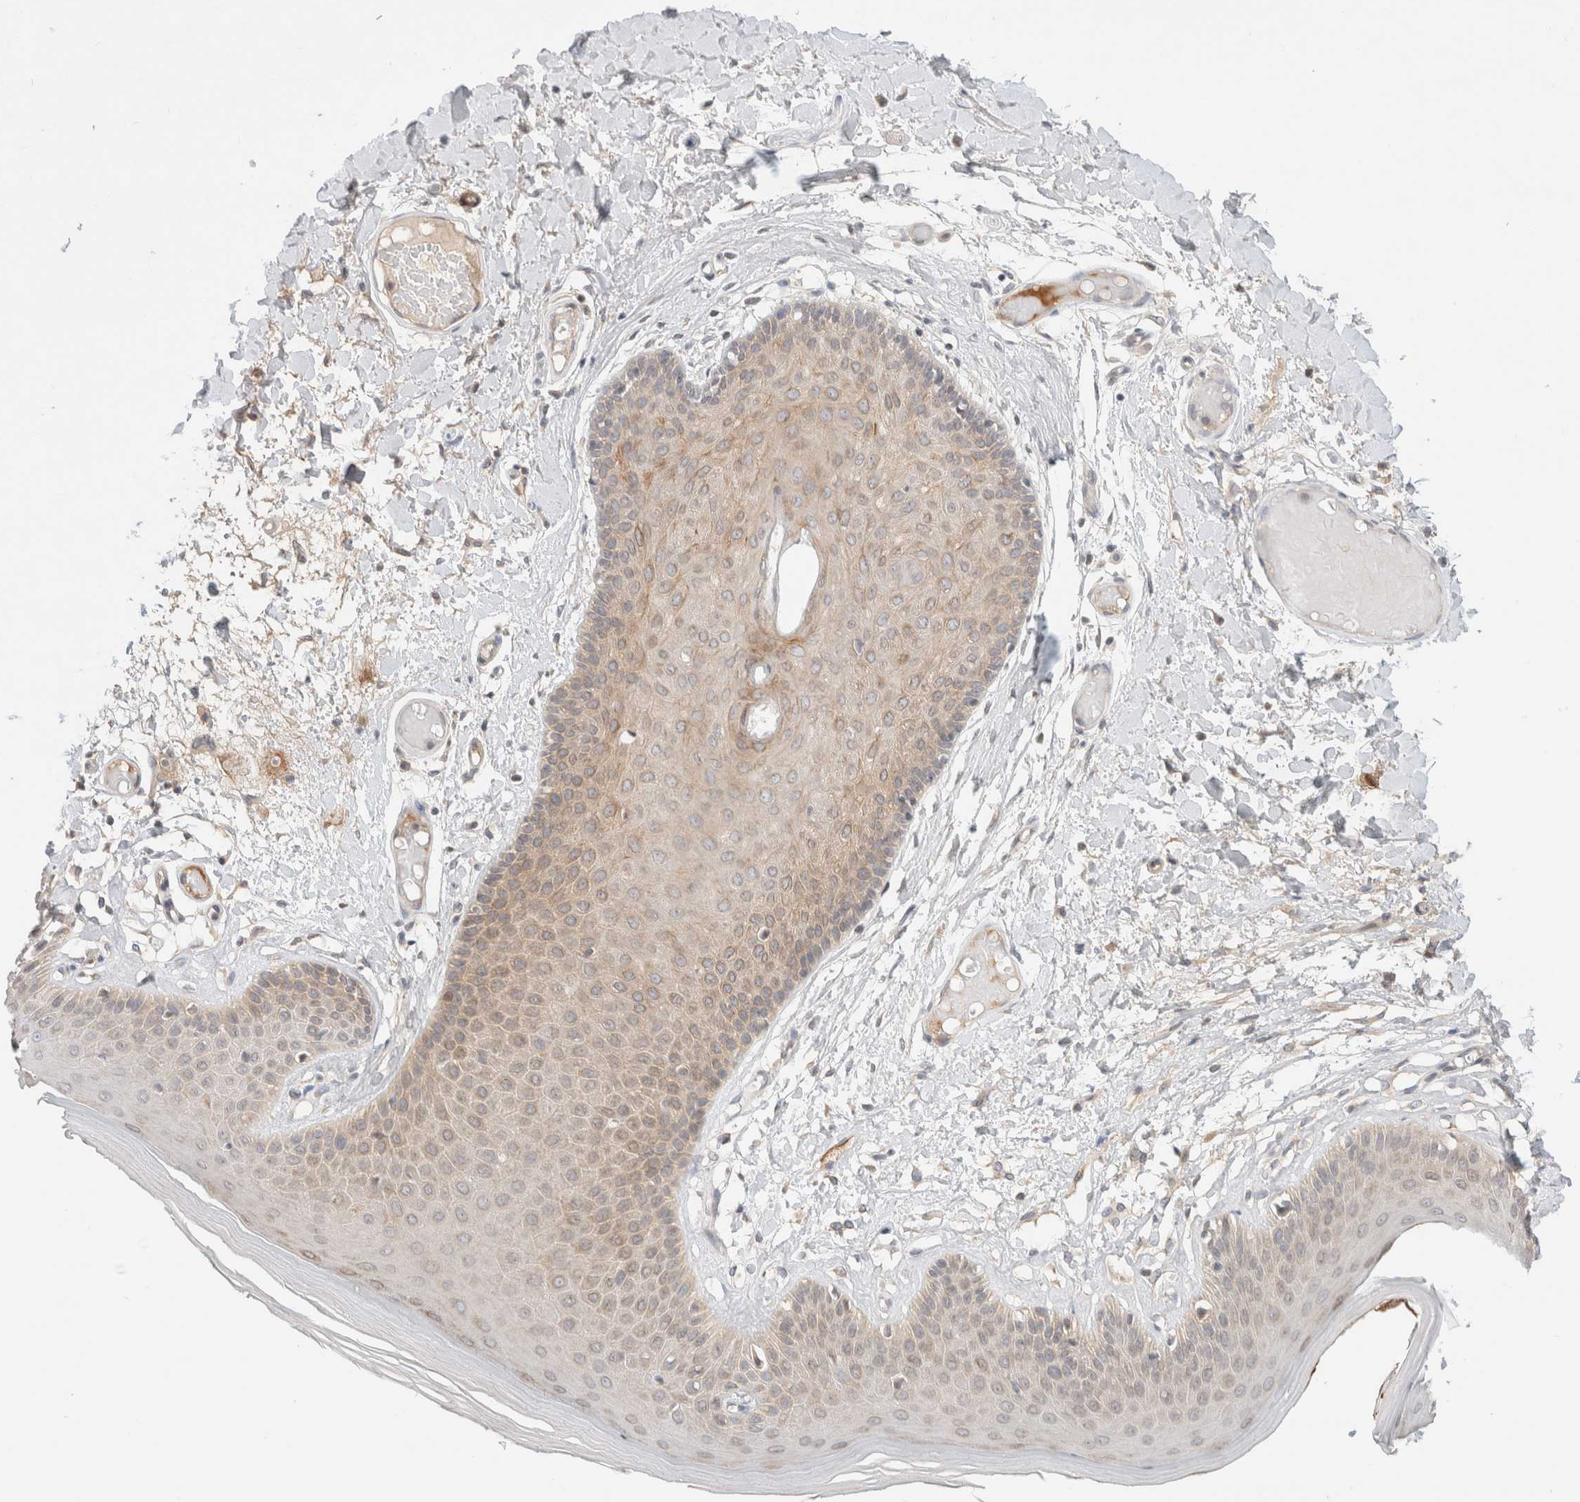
{"staining": {"intensity": "moderate", "quantity": "25%-75%", "location": "cytoplasmic/membranous"}, "tissue": "skin", "cell_type": "Epidermal cells", "image_type": "normal", "snomed": [{"axis": "morphology", "description": "Normal tissue, NOS"}, {"axis": "topography", "description": "Vulva"}], "caption": "This image exhibits benign skin stained with immunohistochemistry to label a protein in brown. The cytoplasmic/membranous of epidermal cells show moderate positivity for the protein. Nuclei are counter-stained blue.", "gene": "MARK3", "patient": {"sex": "female", "age": 73}}